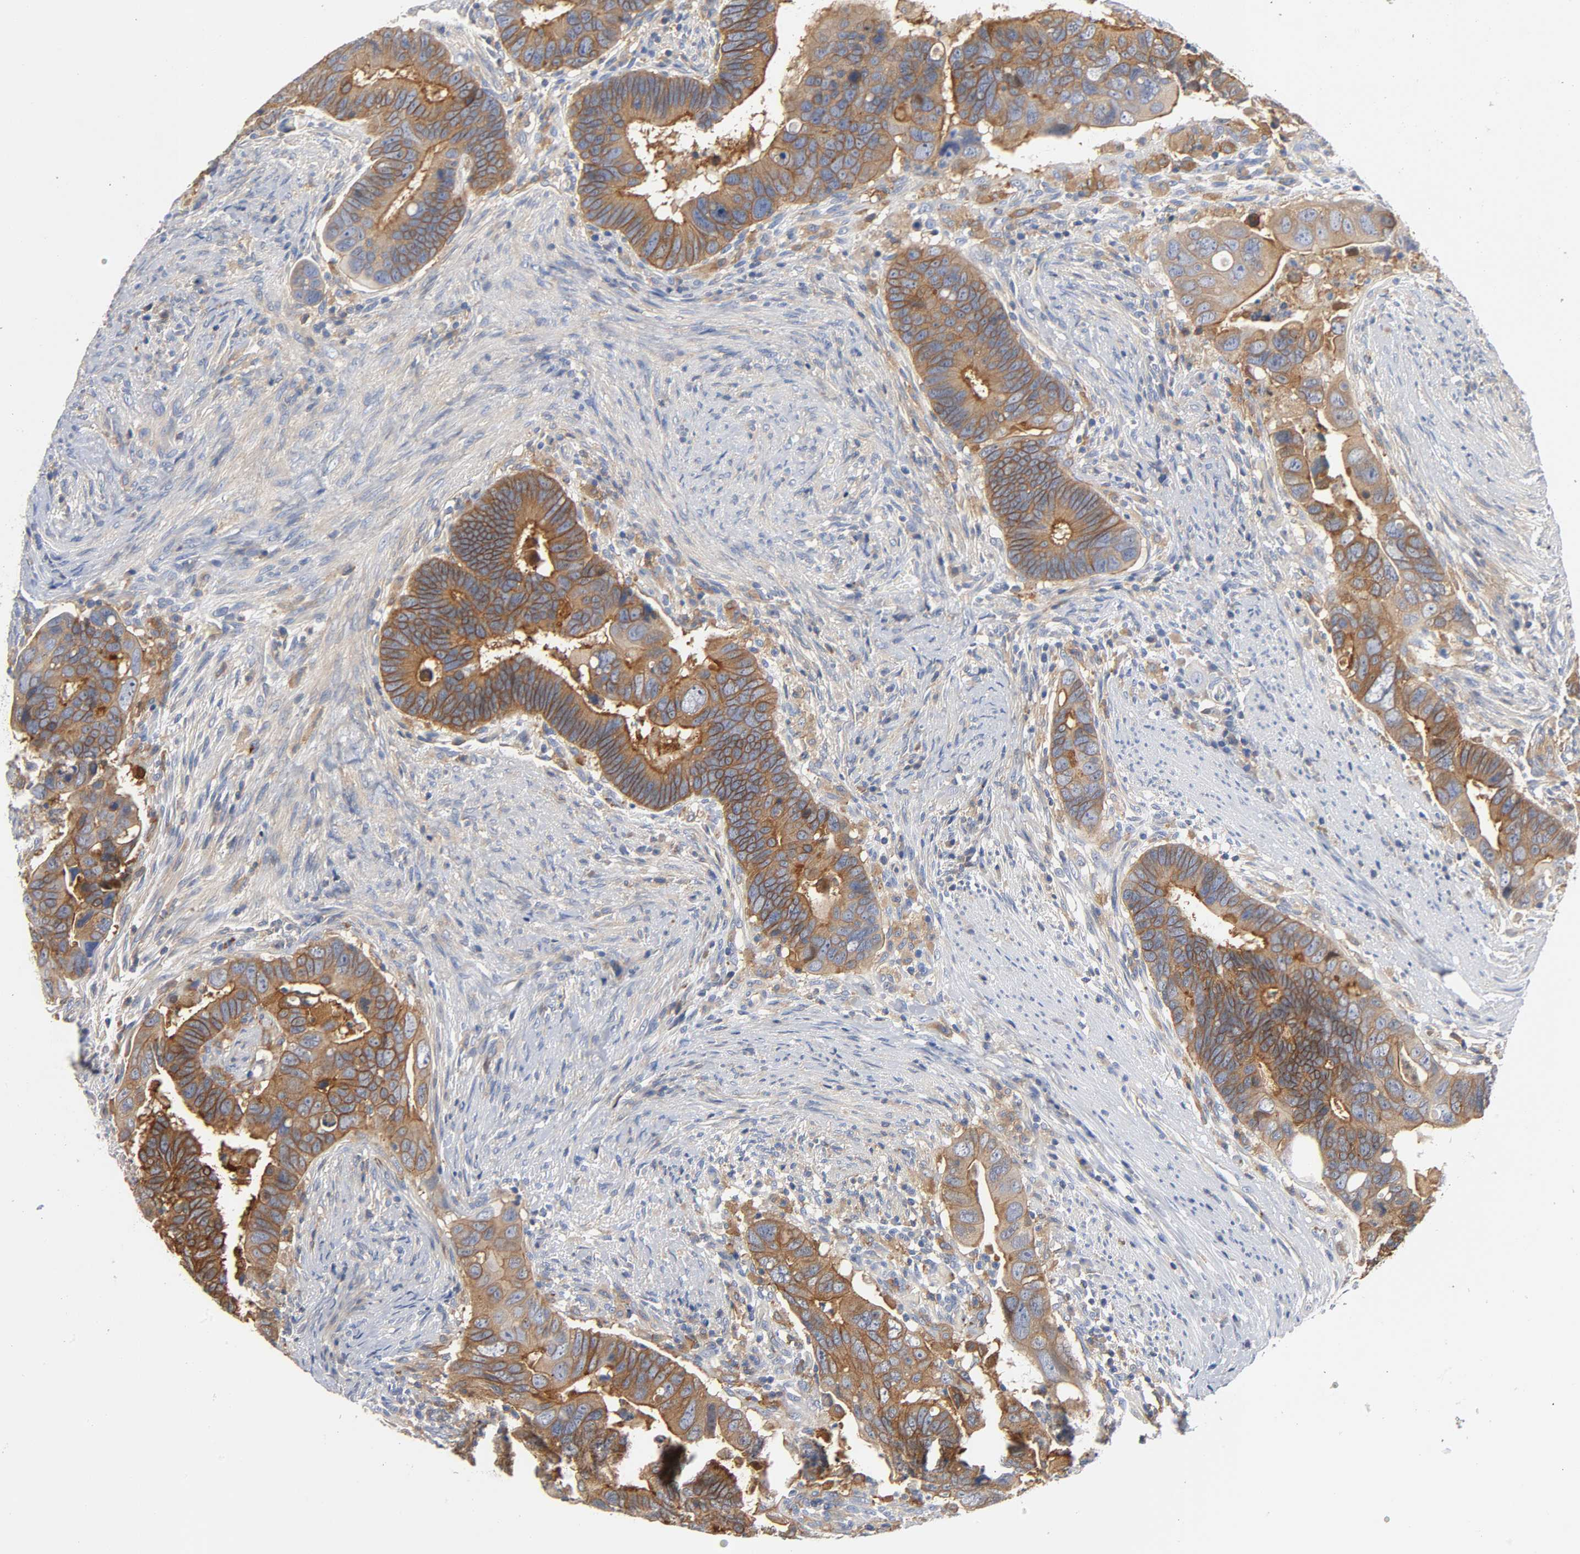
{"staining": {"intensity": "moderate", "quantity": ">75%", "location": "cytoplasmic/membranous"}, "tissue": "colorectal cancer", "cell_type": "Tumor cells", "image_type": "cancer", "snomed": [{"axis": "morphology", "description": "Adenocarcinoma, NOS"}, {"axis": "topography", "description": "Rectum"}], "caption": "High-power microscopy captured an immunohistochemistry (IHC) photomicrograph of colorectal adenocarcinoma, revealing moderate cytoplasmic/membranous positivity in approximately >75% of tumor cells.", "gene": "SRC", "patient": {"sex": "male", "age": 53}}